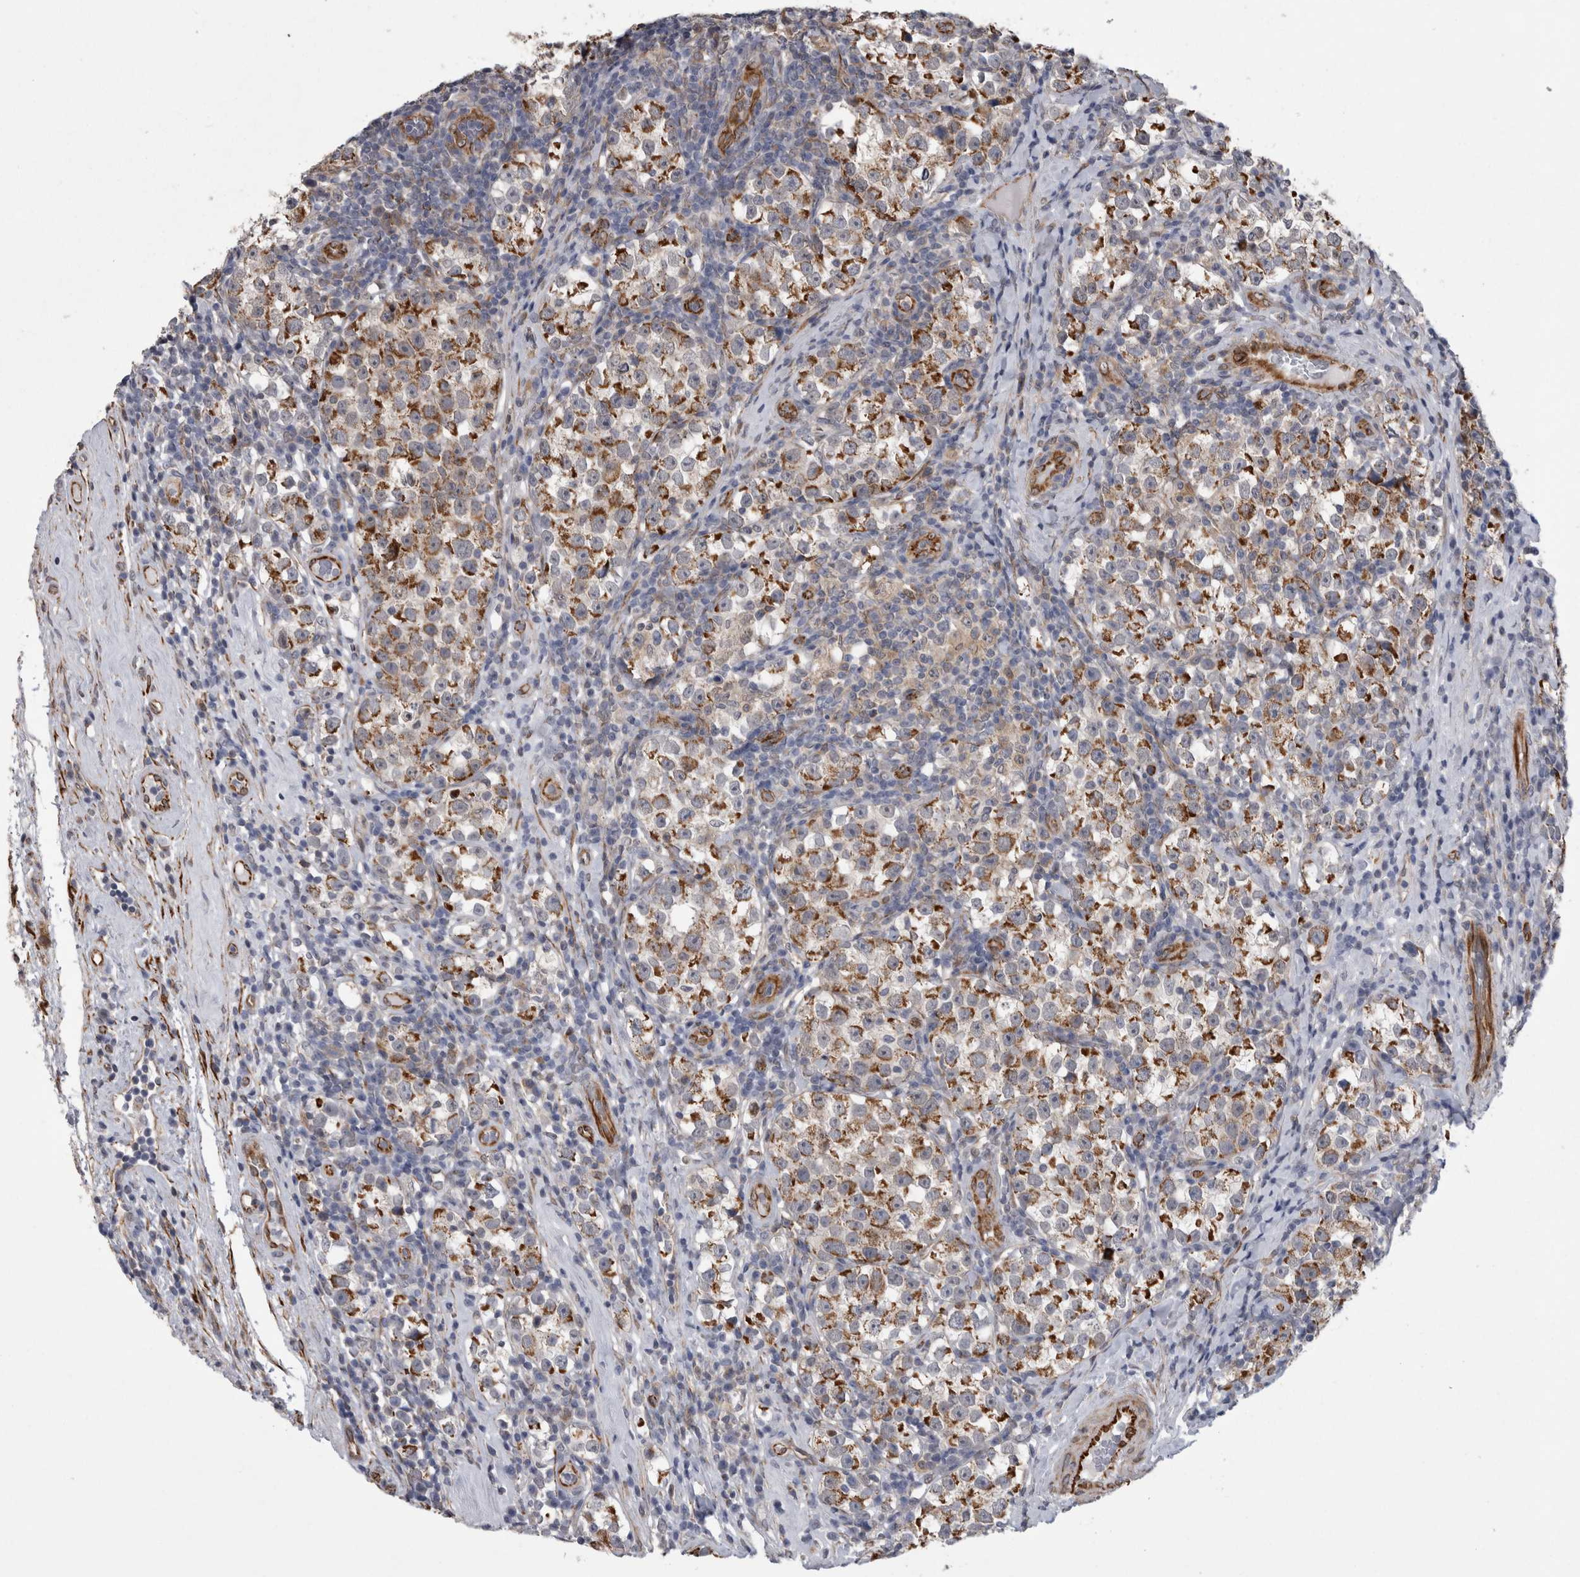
{"staining": {"intensity": "moderate", "quantity": ">75%", "location": "cytoplasmic/membranous"}, "tissue": "testis cancer", "cell_type": "Tumor cells", "image_type": "cancer", "snomed": [{"axis": "morphology", "description": "Normal tissue, NOS"}, {"axis": "morphology", "description": "Seminoma, NOS"}, {"axis": "topography", "description": "Testis"}], "caption": "Protein staining exhibits moderate cytoplasmic/membranous staining in approximately >75% of tumor cells in testis seminoma. (DAB (3,3'-diaminobenzidine) IHC, brown staining for protein, blue staining for nuclei).", "gene": "ACOT7", "patient": {"sex": "male", "age": 43}}